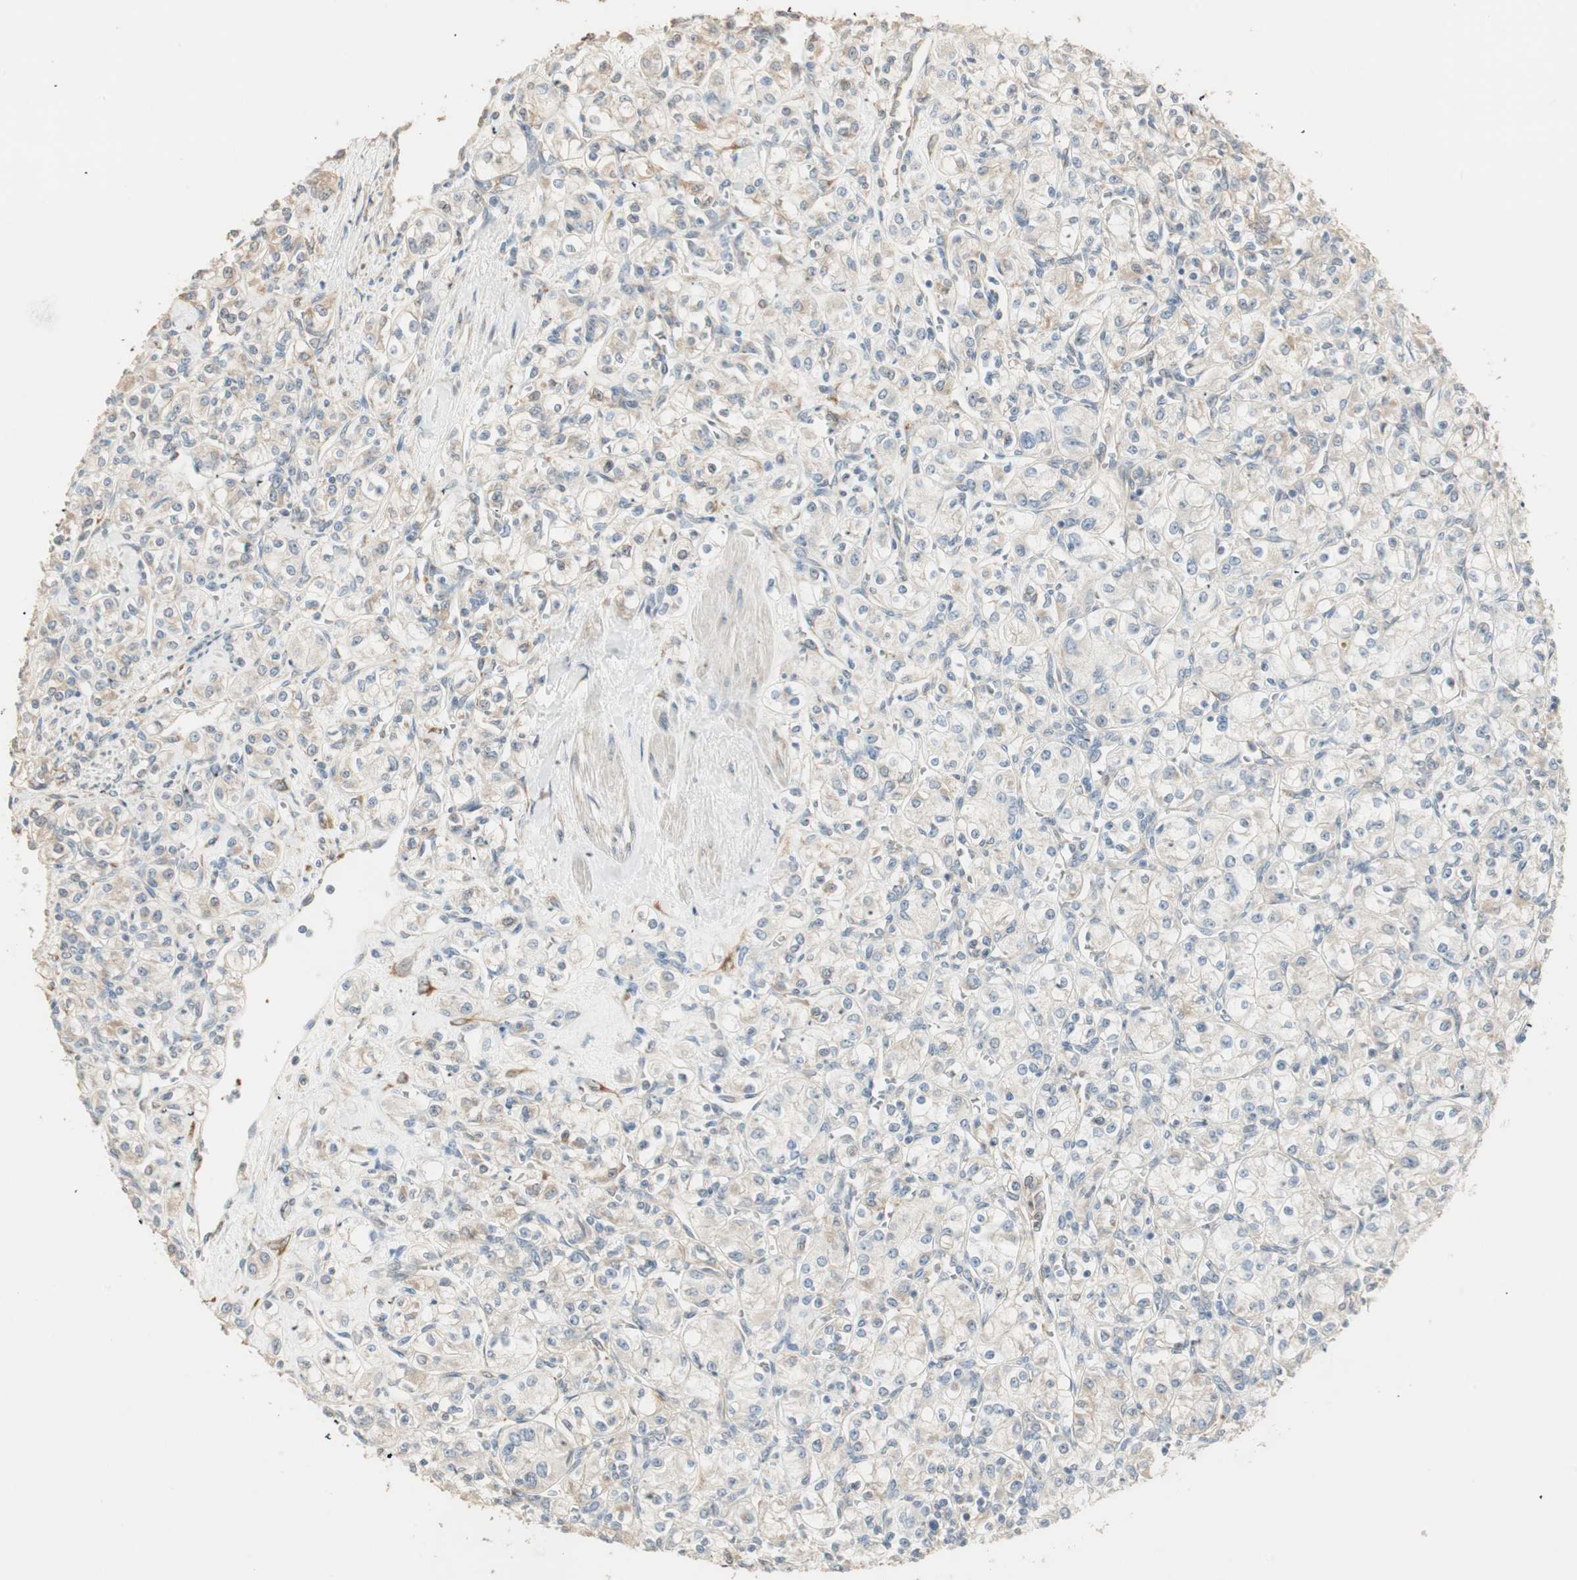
{"staining": {"intensity": "weak", "quantity": "25%-75%", "location": "cytoplasmic/membranous"}, "tissue": "renal cancer", "cell_type": "Tumor cells", "image_type": "cancer", "snomed": [{"axis": "morphology", "description": "Adenocarcinoma, NOS"}, {"axis": "topography", "description": "Kidney"}], "caption": "This photomicrograph demonstrates immunohistochemistry staining of human renal cancer (adenocarcinoma), with low weak cytoplasmic/membranous staining in about 25%-75% of tumor cells.", "gene": "TASOR", "patient": {"sex": "male", "age": 77}}